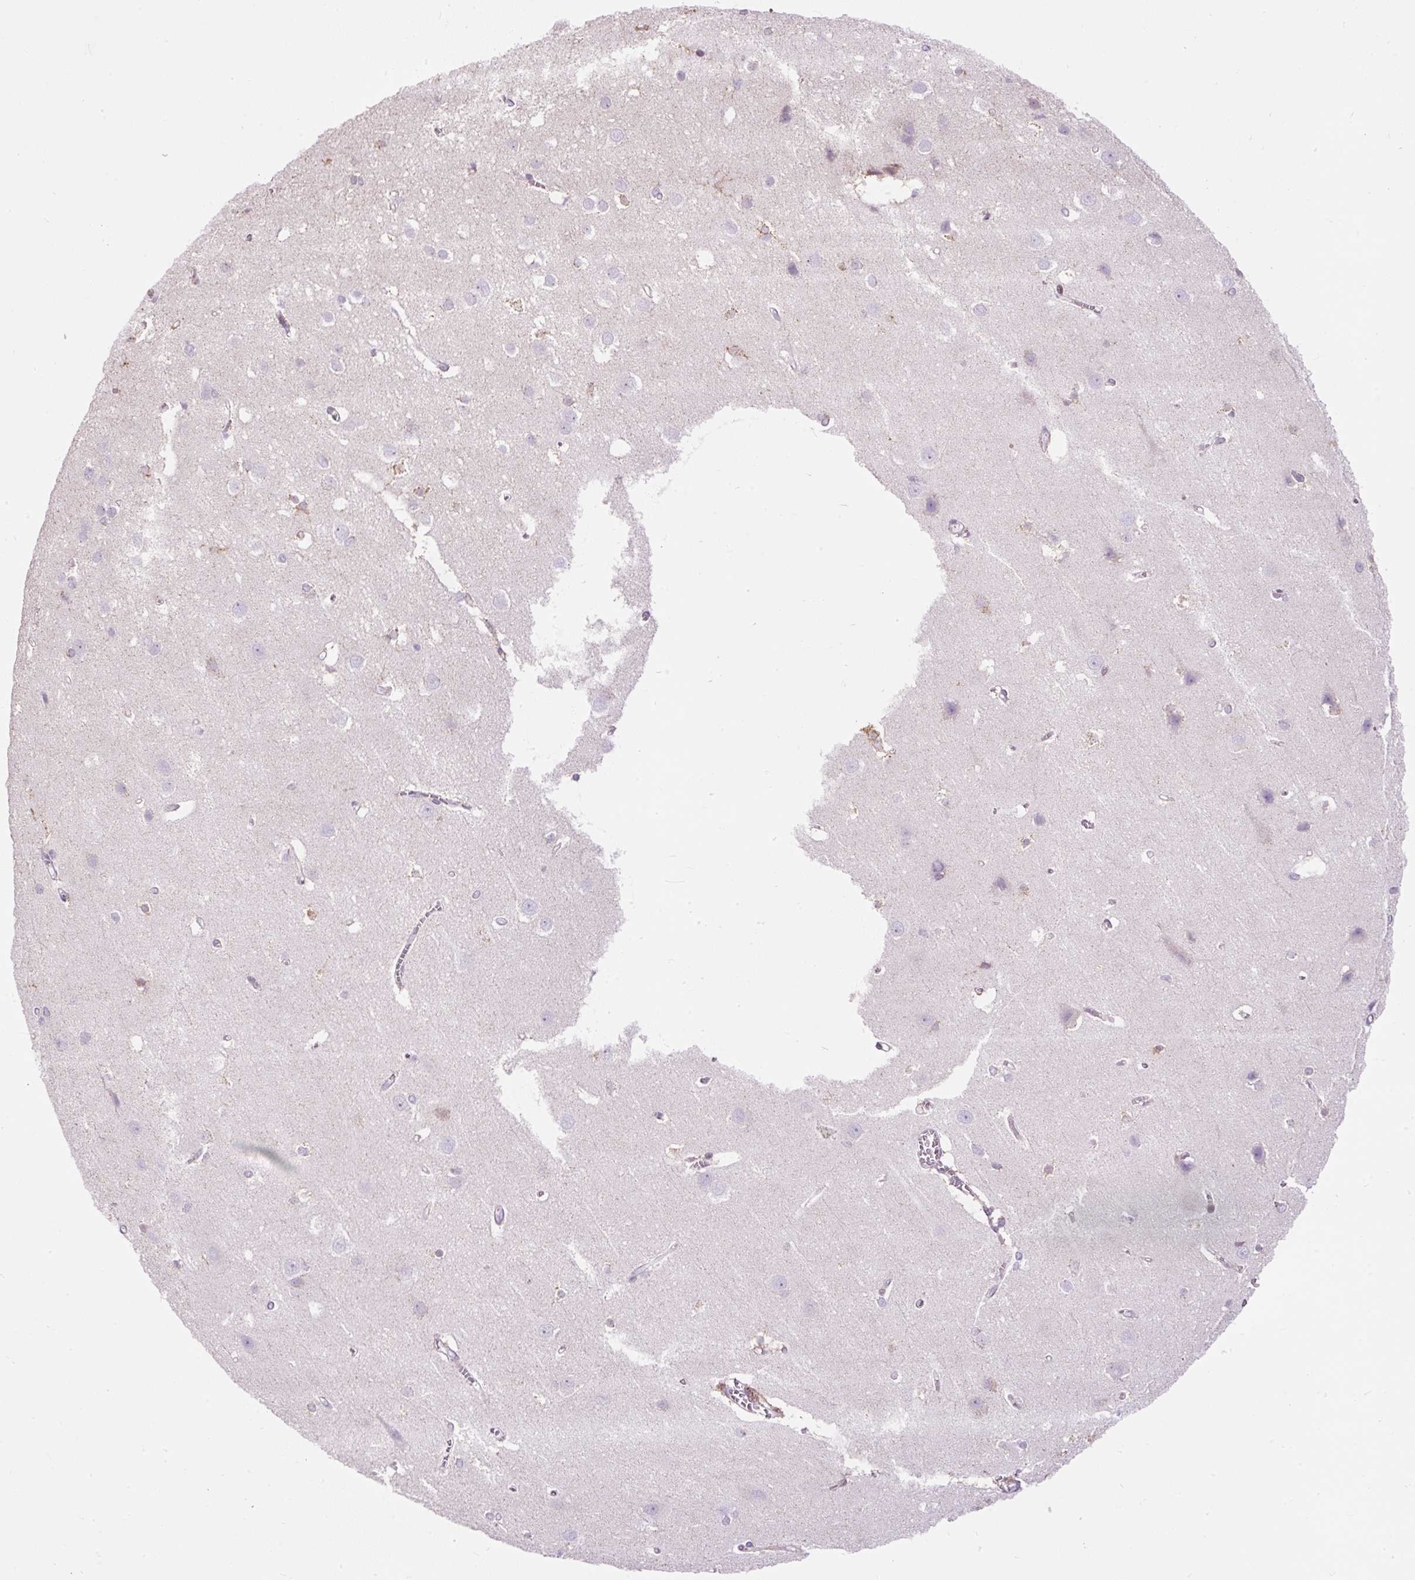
{"staining": {"intensity": "negative", "quantity": "none", "location": "none"}, "tissue": "cerebral cortex", "cell_type": "Endothelial cells", "image_type": "normal", "snomed": [{"axis": "morphology", "description": "Normal tissue, NOS"}, {"axis": "topography", "description": "Cerebral cortex"}], "caption": "This is an immunohistochemistry micrograph of unremarkable human cerebral cortex. There is no positivity in endothelial cells.", "gene": "FMC1", "patient": {"sex": "male", "age": 37}}